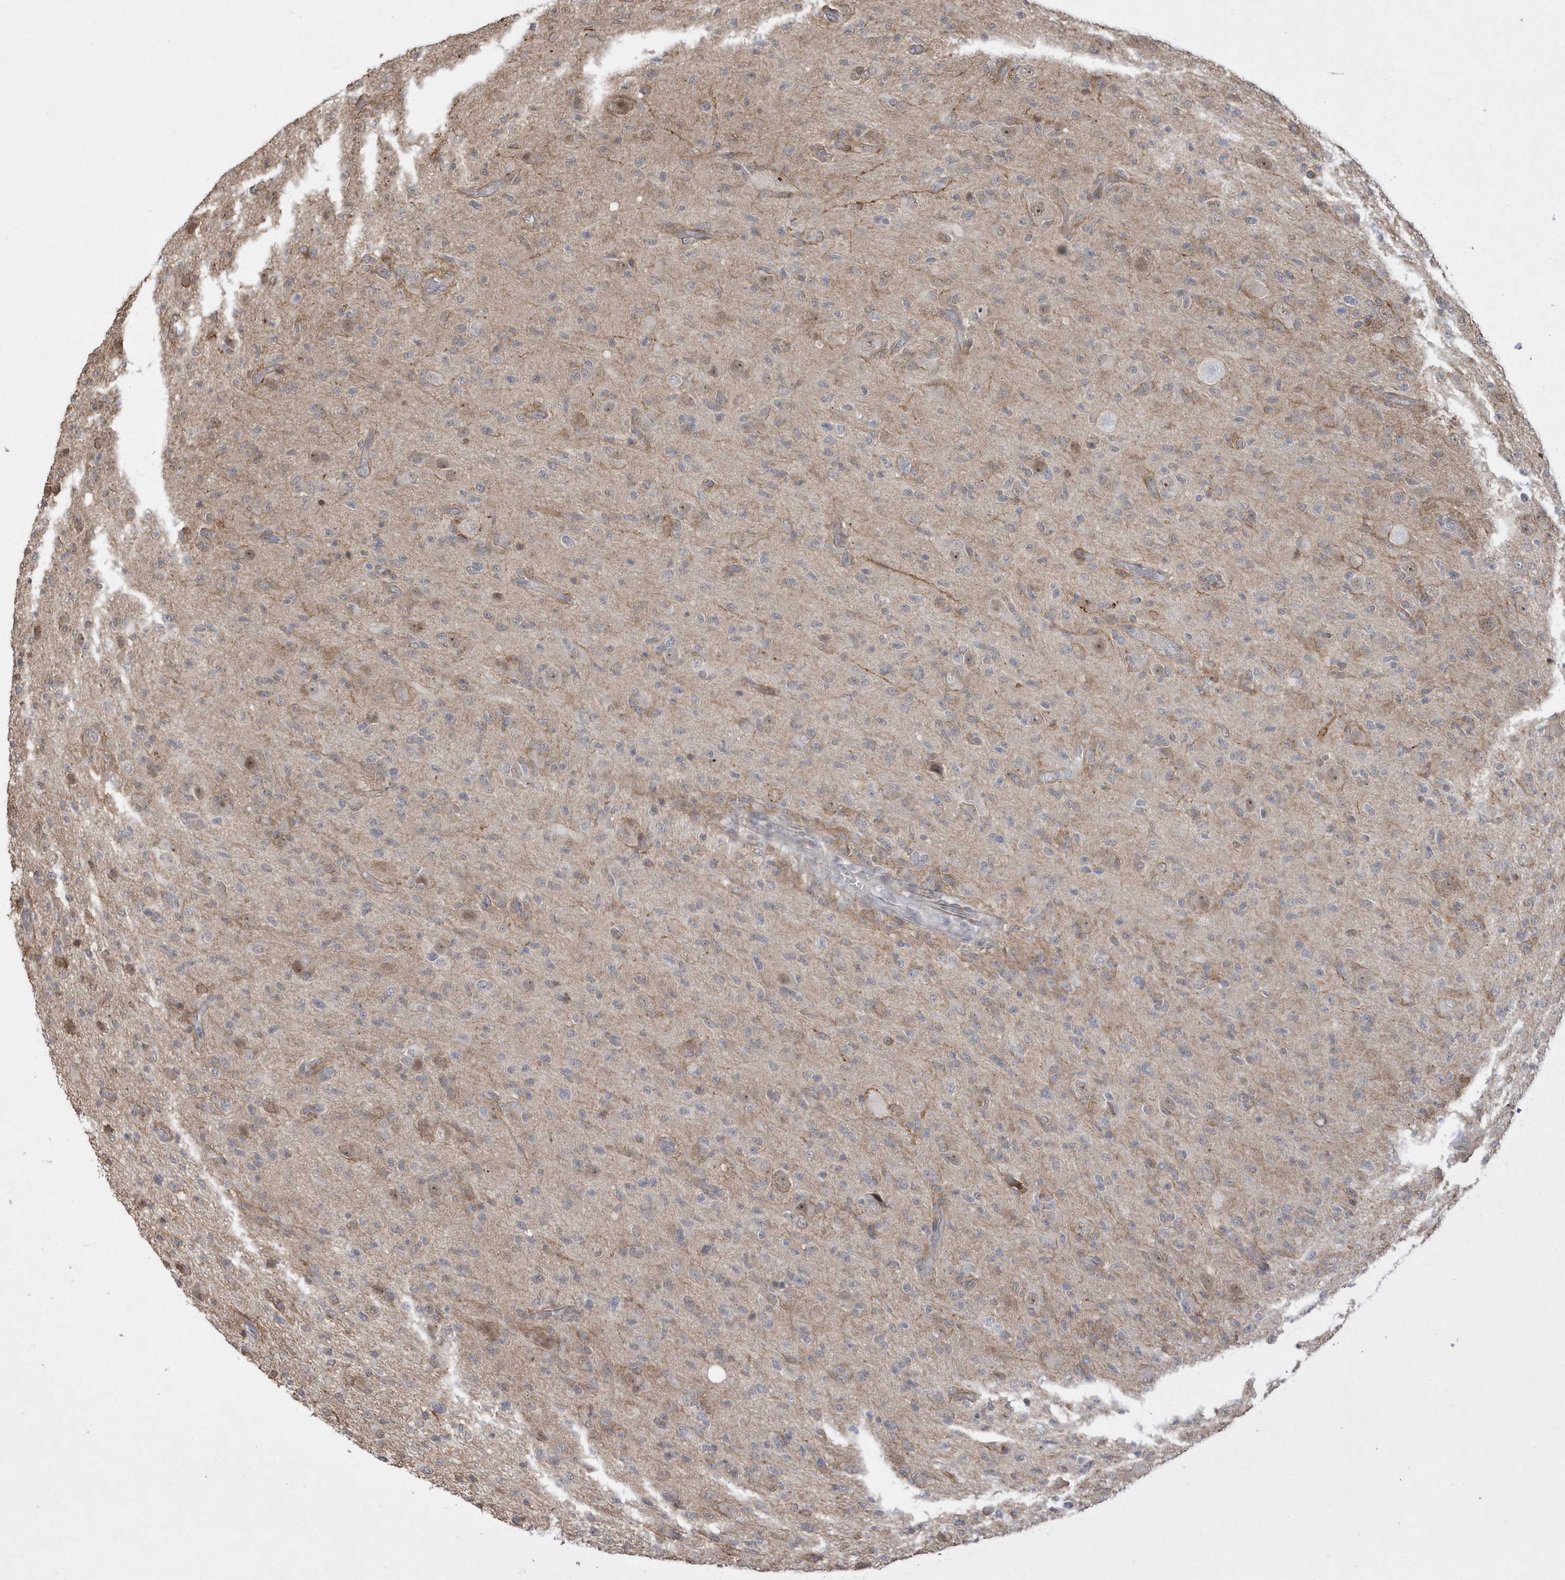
{"staining": {"intensity": "weak", "quantity": "<25%", "location": "cytoplasmic/membranous"}, "tissue": "glioma", "cell_type": "Tumor cells", "image_type": "cancer", "snomed": [{"axis": "morphology", "description": "Glioma, malignant, High grade"}, {"axis": "topography", "description": "Brain"}], "caption": "IHC of human high-grade glioma (malignant) exhibits no positivity in tumor cells. (DAB (3,3'-diaminobenzidine) immunohistochemistry, high magnification).", "gene": "CRIP3", "patient": {"sex": "female", "age": 57}}